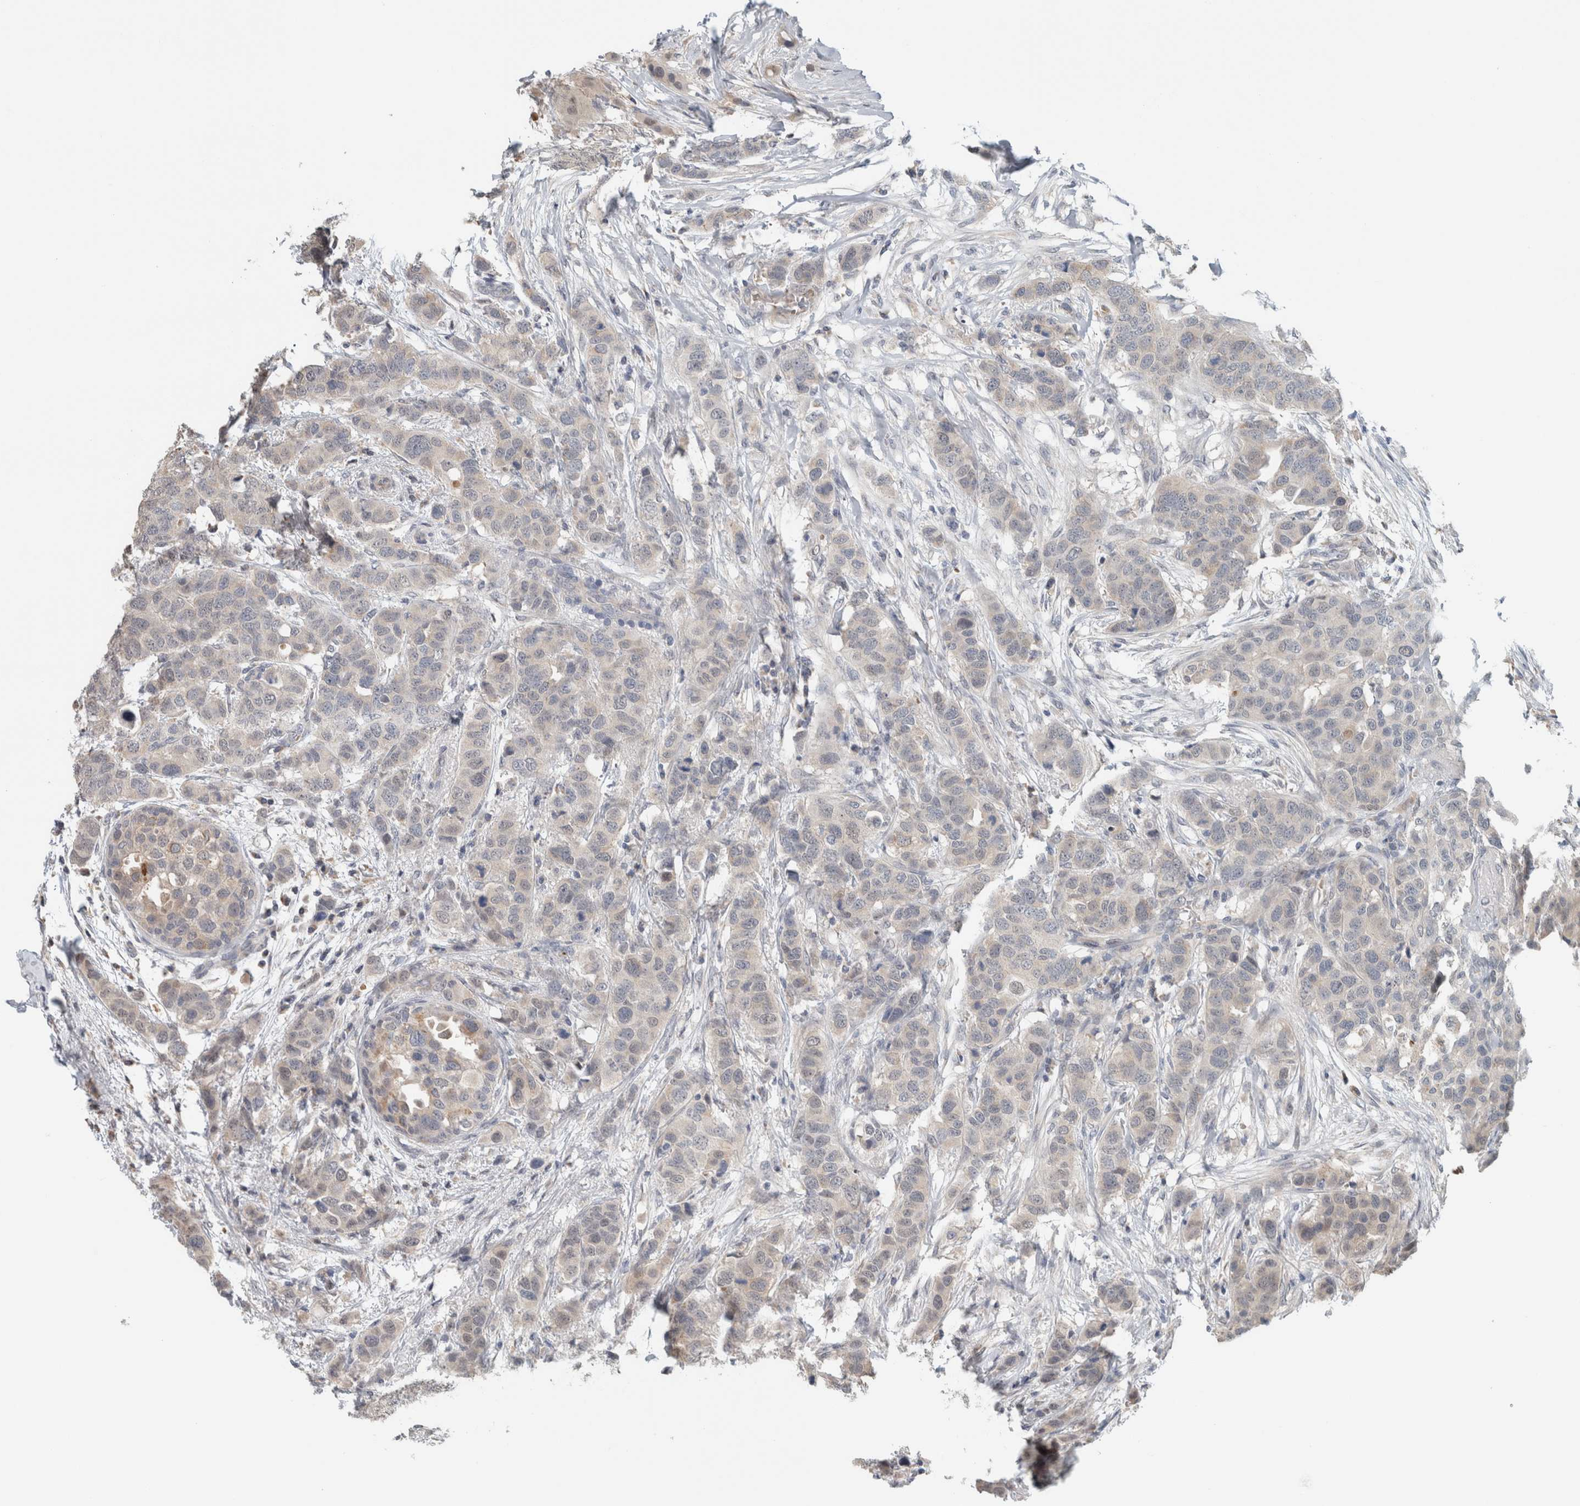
{"staining": {"intensity": "weak", "quantity": "<25%", "location": "cytoplasmic/membranous"}, "tissue": "breast cancer", "cell_type": "Tumor cells", "image_type": "cancer", "snomed": [{"axis": "morphology", "description": "Duct carcinoma"}, {"axis": "topography", "description": "Breast"}], "caption": "This is an IHC image of human breast cancer (intraductal carcinoma). There is no staining in tumor cells.", "gene": "CRAT", "patient": {"sex": "female", "age": 50}}